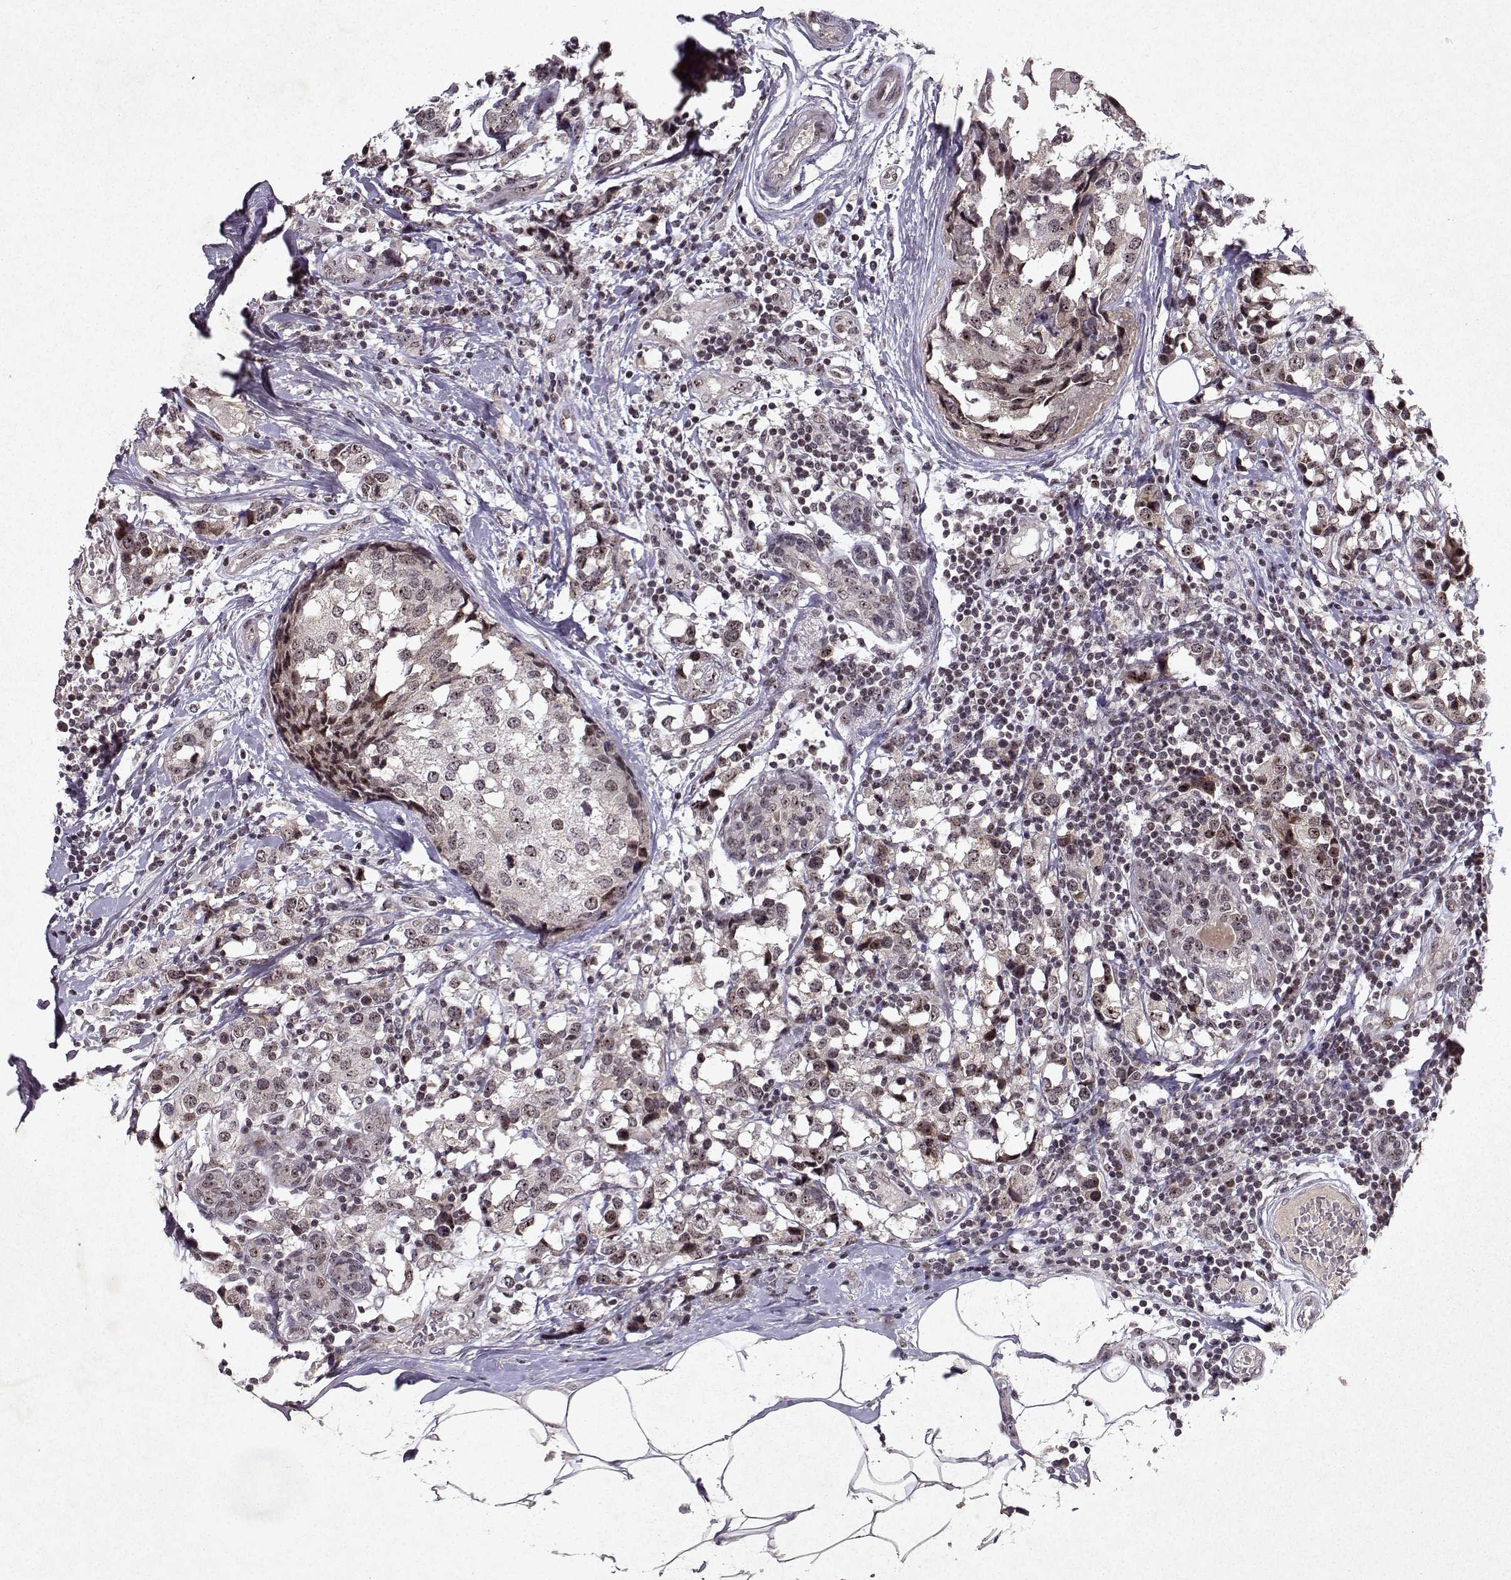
{"staining": {"intensity": "moderate", "quantity": ">75%", "location": "nuclear"}, "tissue": "breast cancer", "cell_type": "Tumor cells", "image_type": "cancer", "snomed": [{"axis": "morphology", "description": "Lobular carcinoma"}, {"axis": "topography", "description": "Breast"}], "caption": "The immunohistochemical stain shows moderate nuclear staining in tumor cells of breast cancer tissue.", "gene": "DDX56", "patient": {"sex": "female", "age": 59}}